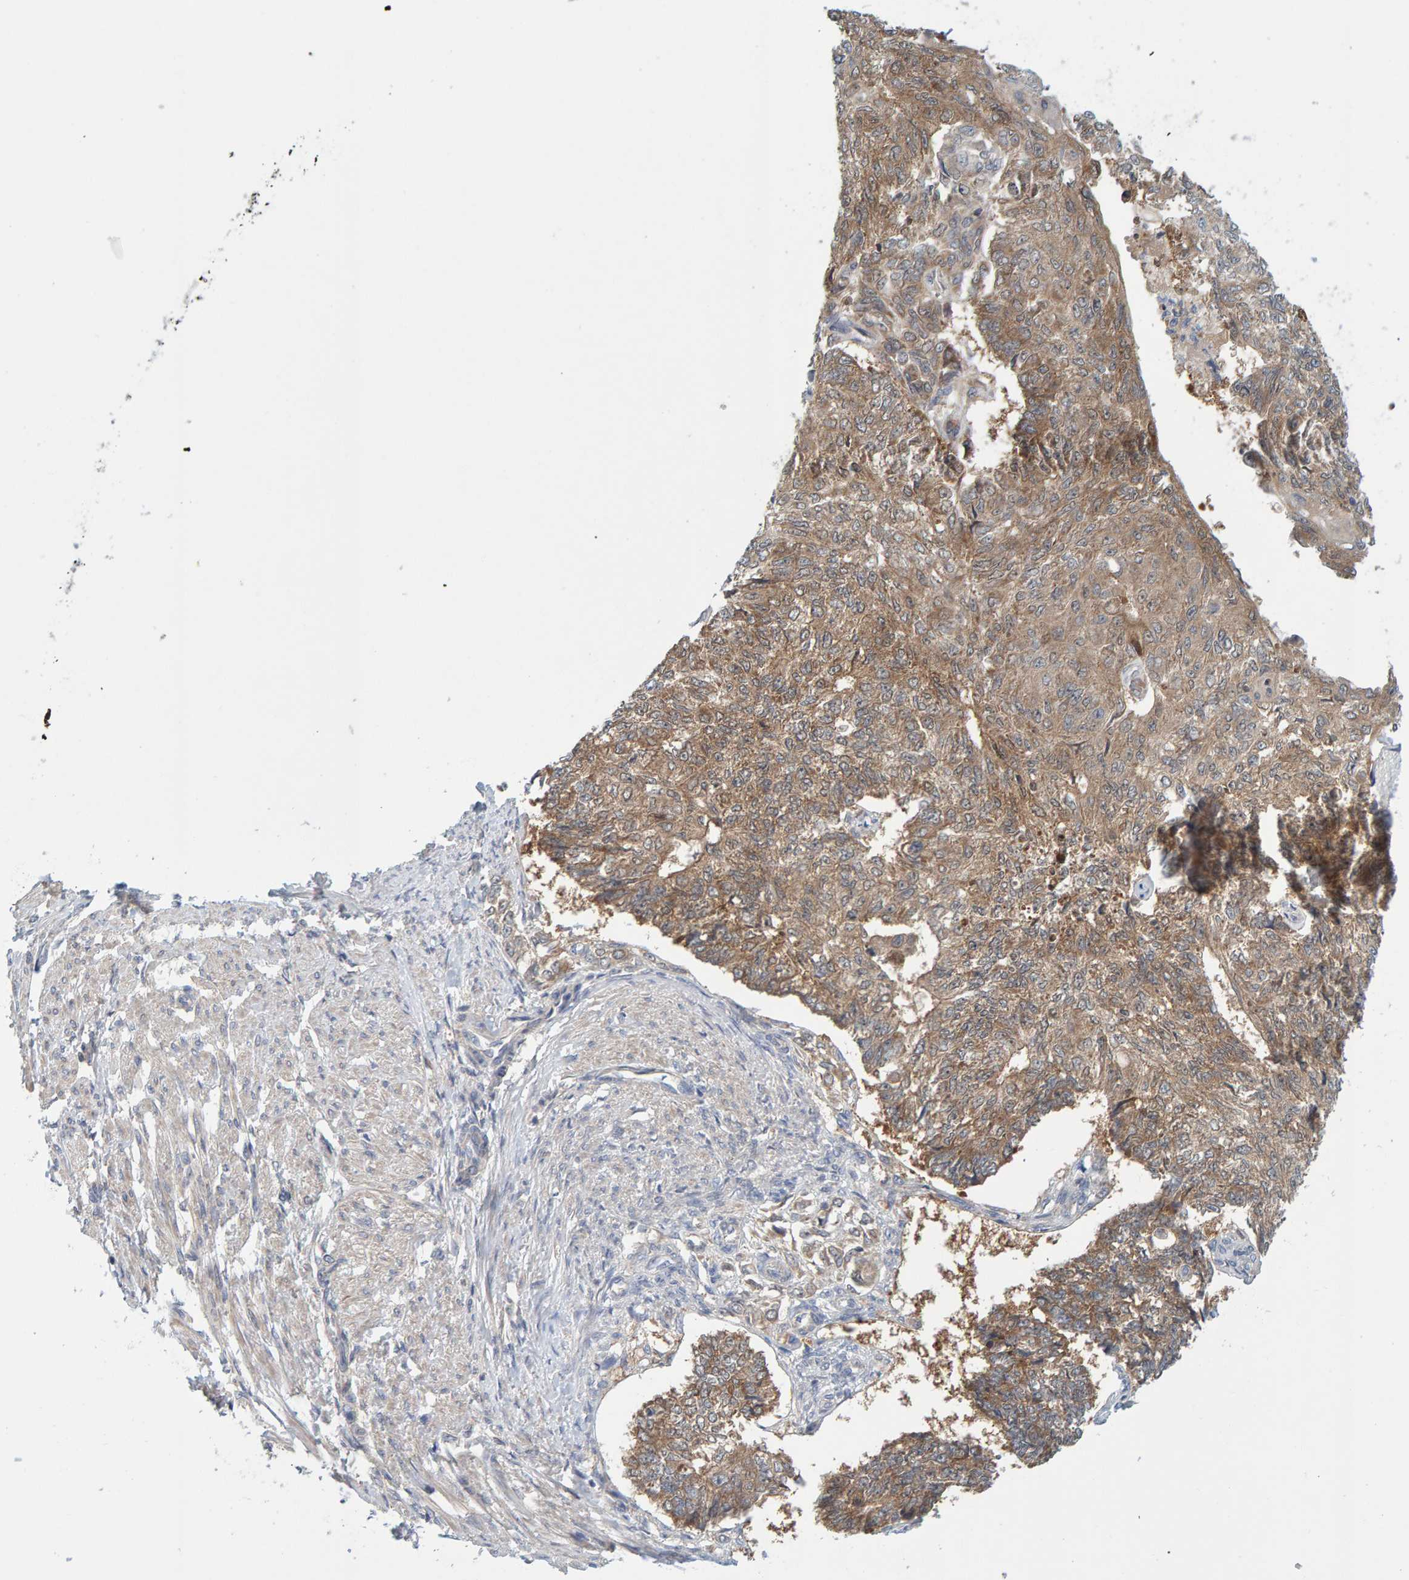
{"staining": {"intensity": "moderate", "quantity": ">75%", "location": "cytoplasmic/membranous"}, "tissue": "endometrial cancer", "cell_type": "Tumor cells", "image_type": "cancer", "snomed": [{"axis": "morphology", "description": "Adenocarcinoma, NOS"}, {"axis": "topography", "description": "Endometrium"}], "caption": "Endometrial cancer stained for a protein (brown) exhibits moderate cytoplasmic/membranous positive expression in approximately >75% of tumor cells.", "gene": "TATDN1", "patient": {"sex": "female", "age": 32}}